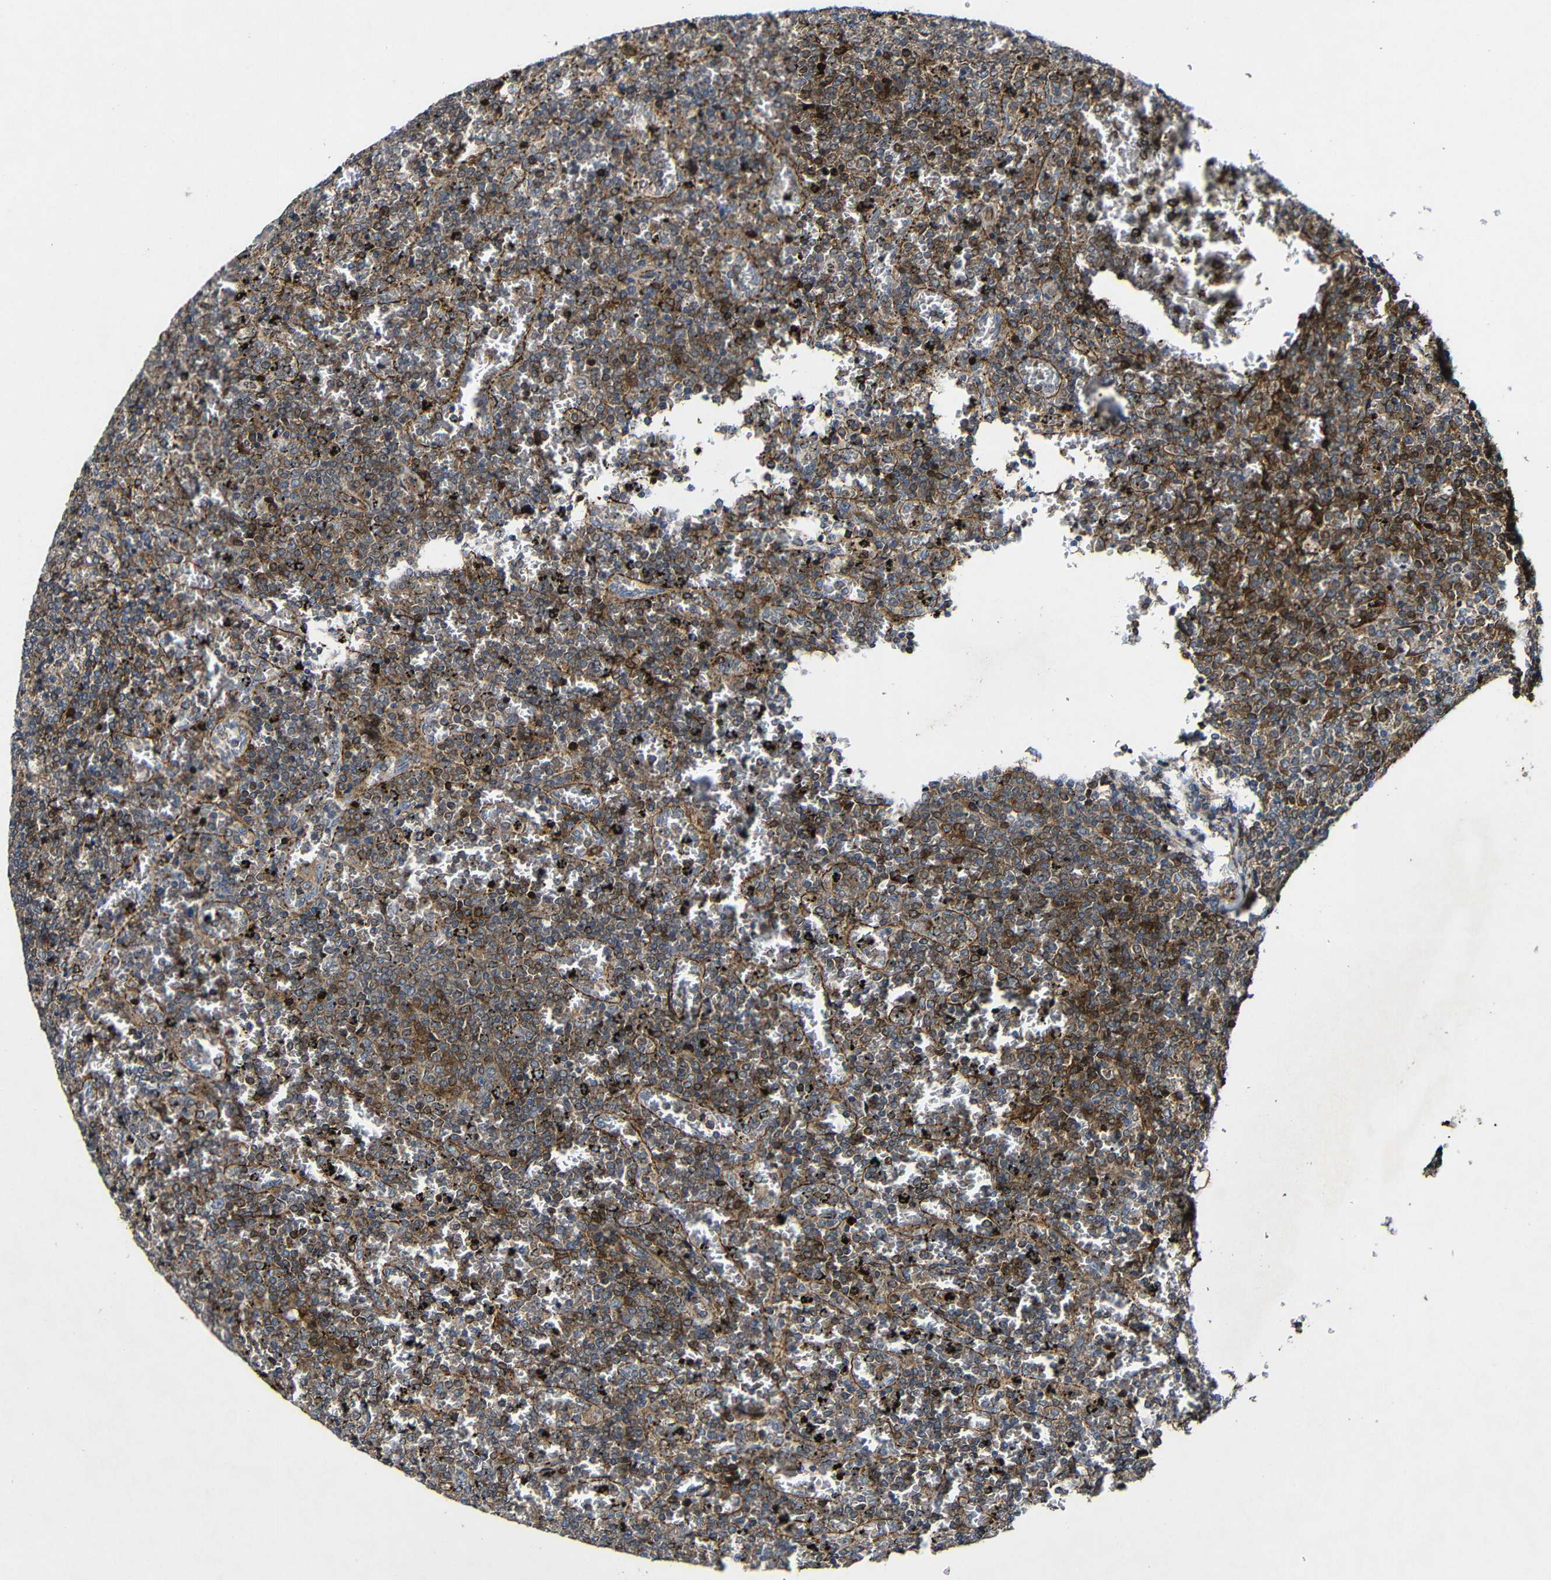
{"staining": {"intensity": "strong", "quantity": "25%-75%", "location": "cytoplasmic/membranous"}, "tissue": "lymphoma", "cell_type": "Tumor cells", "image_type": "cancer", "snomed": [{"axis": "morphology", "description": "Malignant lymphoma, non-Hodgkin's type, Low grade"}, {"axis": "topography", "description": "Spleen"}], "caption": "IHC of human lymphoma displays high levels of strong cytoplasmic/membranous expression in approximately 25%-75% of tumor cells.", "gene": "GSDME", "patient": {"sex": "female", "age": 77}}